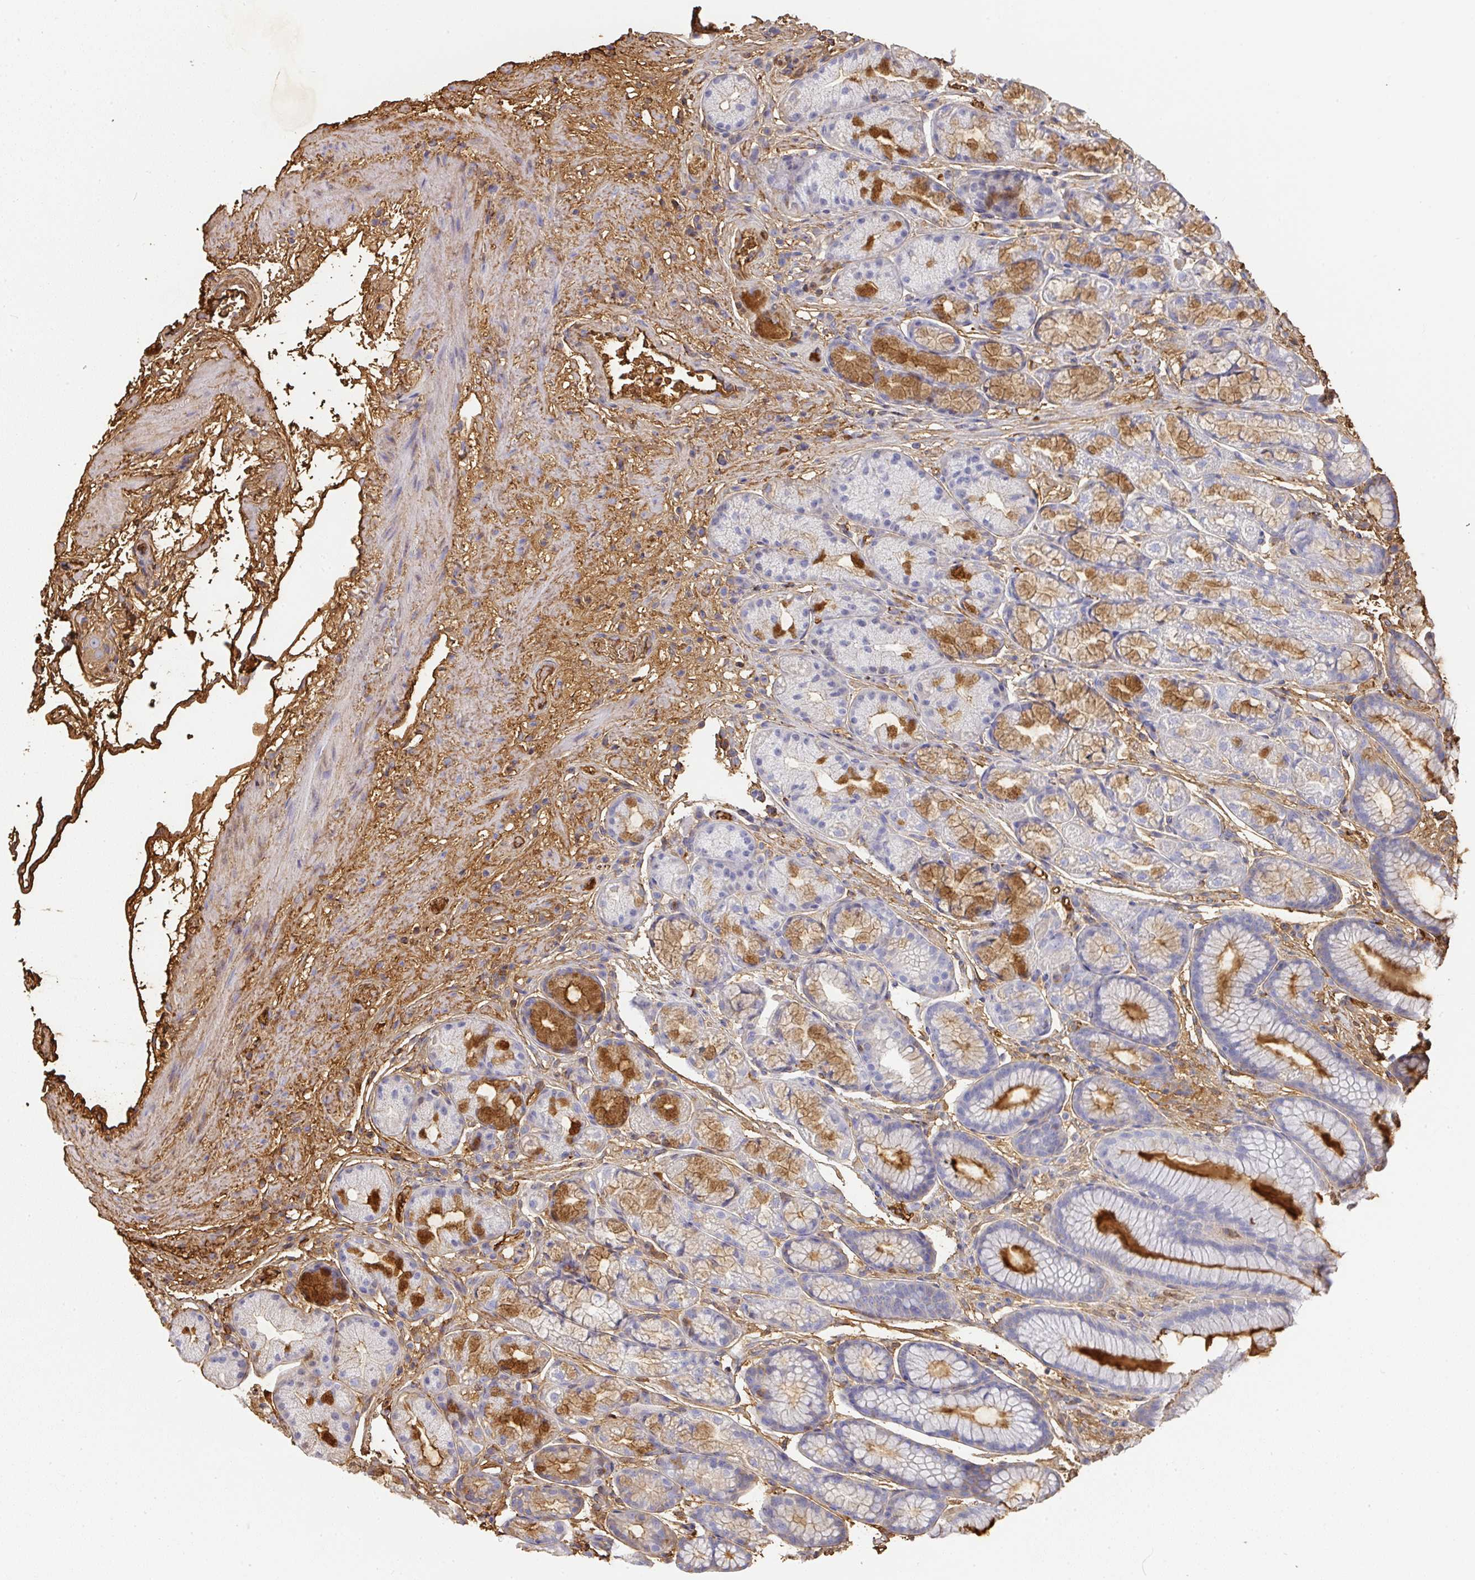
{"staining": {"intensity": "strong", "quantity": "25%-75%", "location": "cytoplasmic/membranous"}, "tissue": "stomach", "cell_type": "Glandular cells", "image_type": "normal", "snomed": [{"axis": "morphology", "description": "Normal tissue, NOS"}, {"axis": "topography", "description": "Stomach, lower"}], "caption": "Strong cytoplasmic/membranous staining for a protein is present in about 25%-75% of glandular cells of unremarkable stomach using immunohistochemistry.", "gene": "ALB", "patient": {"sex": "male", "age": 67}}